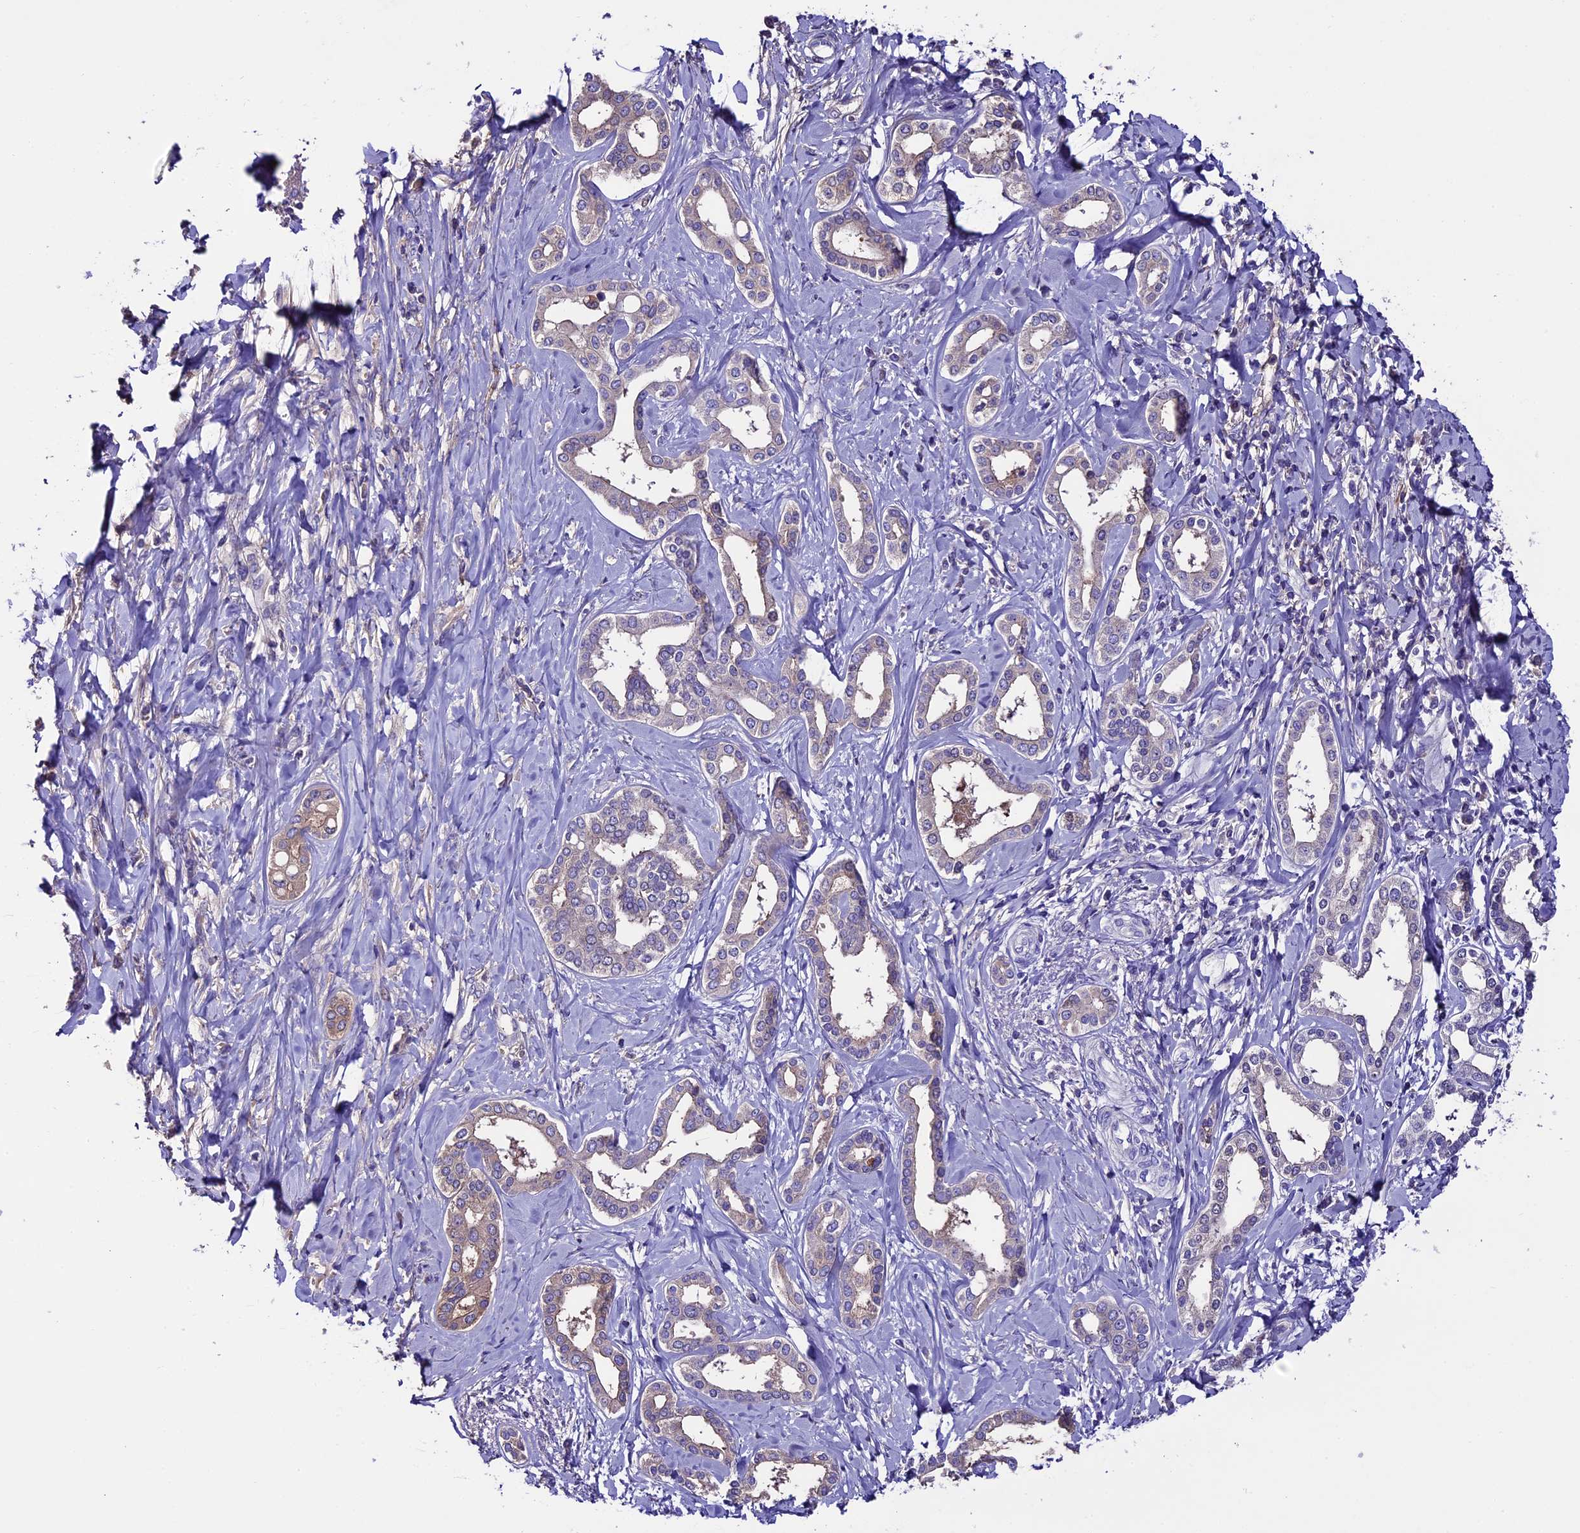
{"staining": {"intensity": "negative", "quantity": "none", "location": "none"}, "tissue": "liver cancer", "cell_type": "Tumor cells", "image_type": "cancer", "snomed": [{"axis": "morphology", "description": "Cholangiocarcinoma"}, {"axis": "topography", "description": "Liver"}], "caption": "High power microscopy histopathology image of an immunohistochemistry (IHC) histopathology image of liver cancer (cholangiocarcinoma), revealing no significant positivity in tumor cells.", "gene": "TCP11L2", "patient": {"sex": "female", "age": 77}}